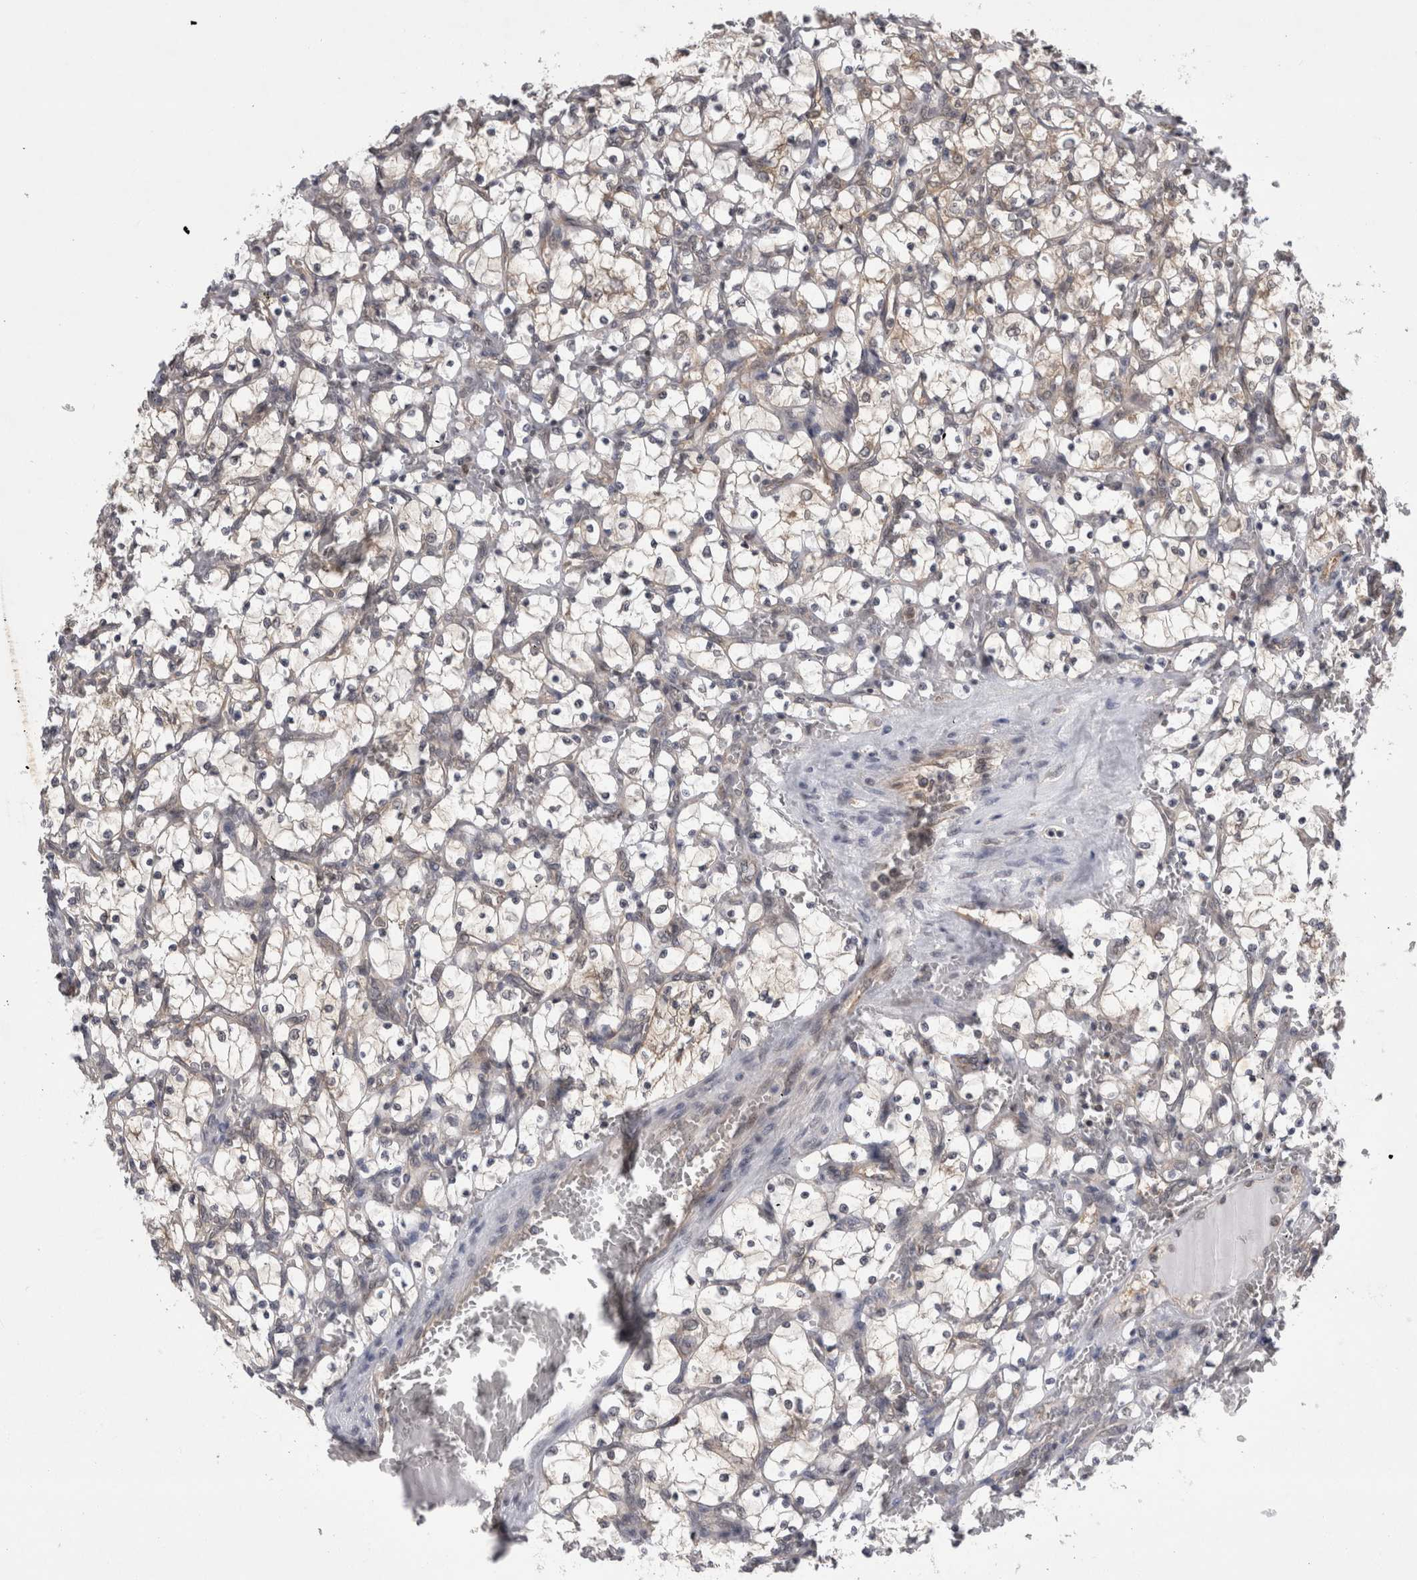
{"staining": {"intensity": "weak", "quantity": "25%-75%", "location": "cytoplasmic/membranous"}, "tissue": "renal cancer", "cell_type": "Tumor cells", "image_type": "cancer", "snomed": [{"axis": "morphology", "description": "Adenocarcinoma, NOS"}, {"axis": "topography", "description": "Kidney"}], "caption": "Immunohistochemistry image of neoplastic tissue: human renal adenocarcinoma stained using IHC exhibits low levels of weak protein expression localized specifically in the cytoplasmic/membranous of tumor cells, appearing as a cytoplasmic/membranous brown color.", "gene": "PSMB2", "patient": {"sex": "female", "age": 69}}